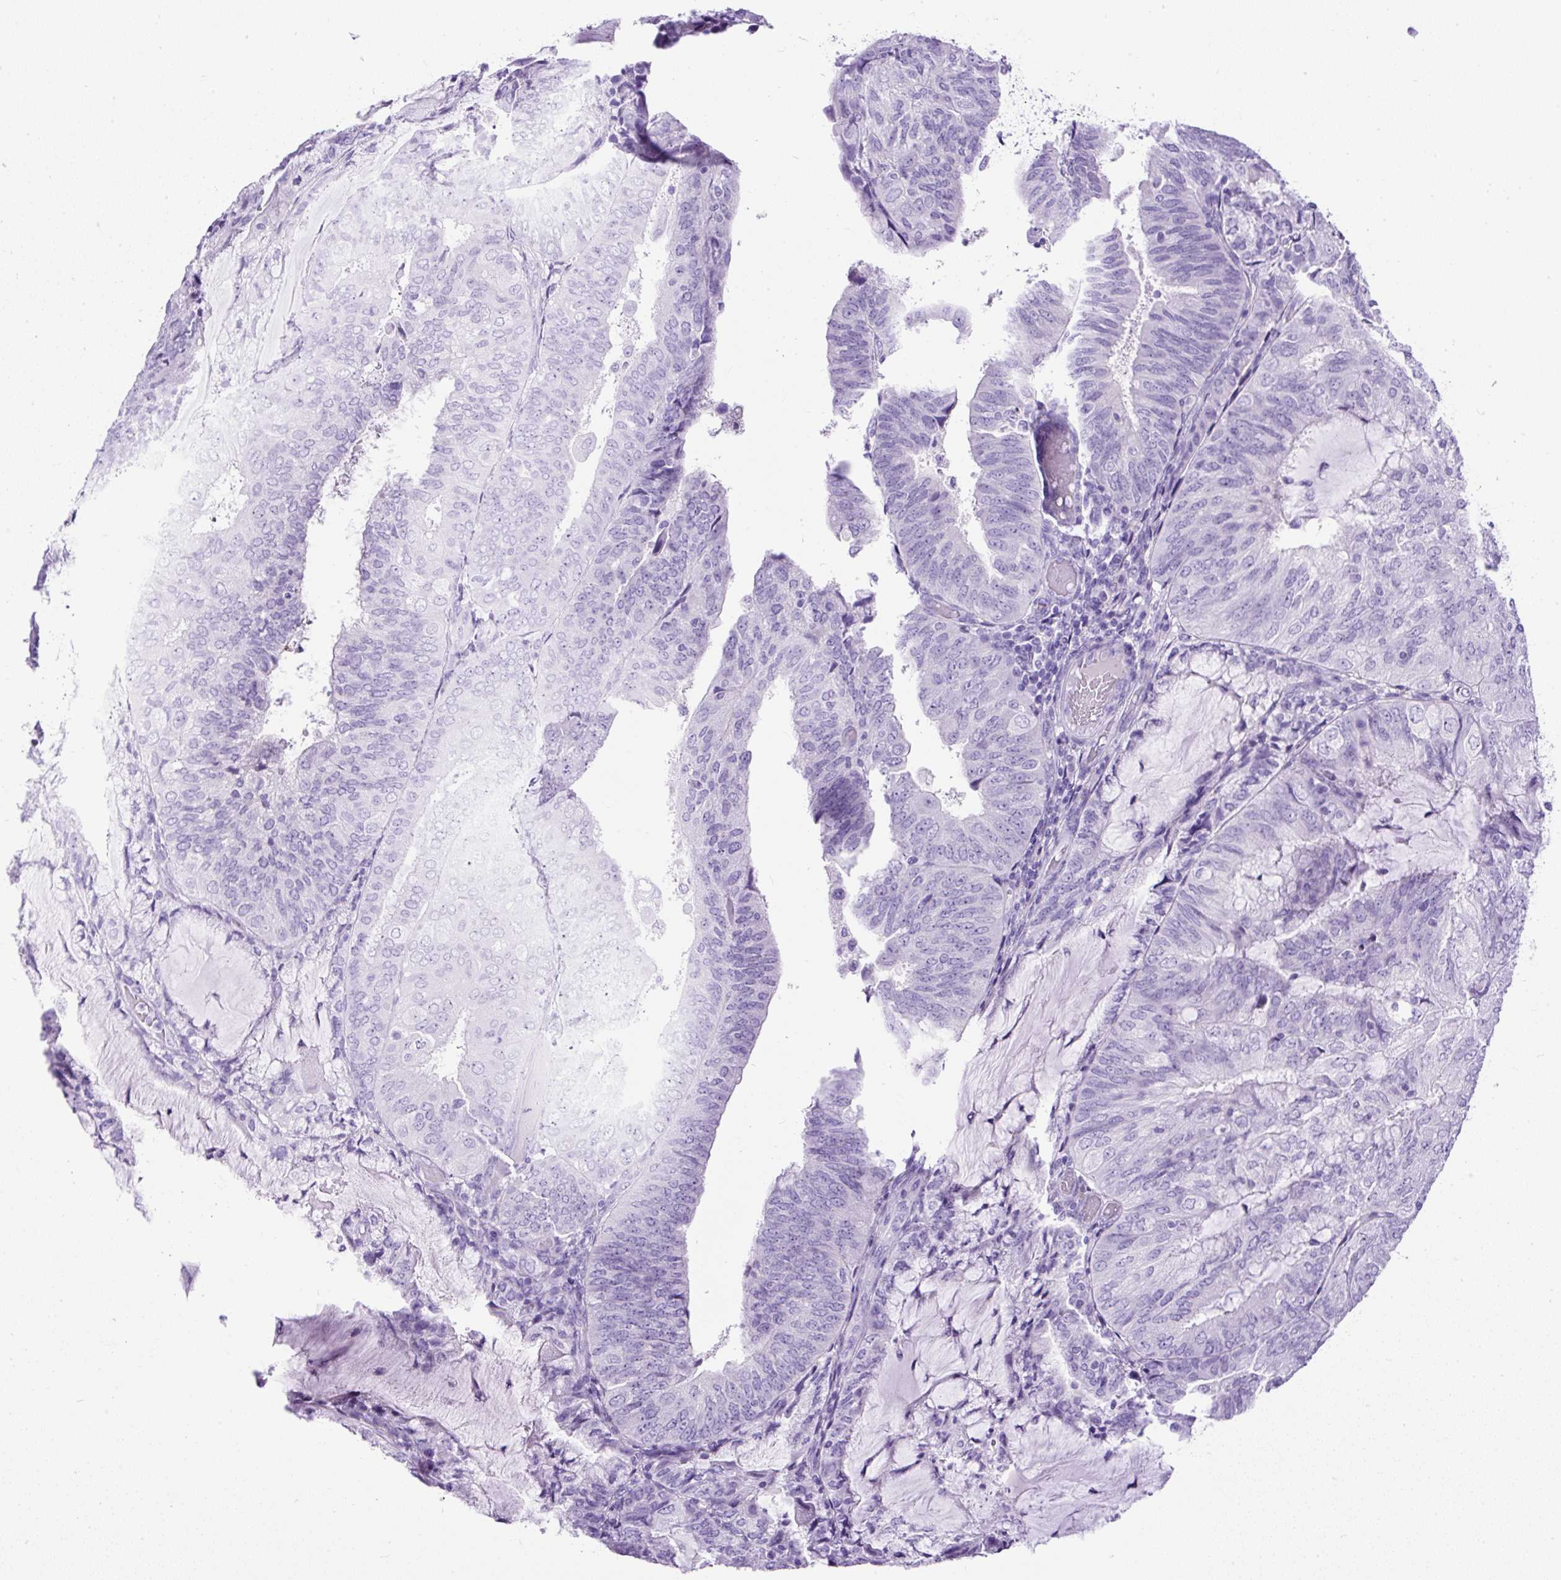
{"staining": {"intensity": "negative", "quantity": "none", "location": "none"}, "tissue": "endometrial cancer", "cell_type": "Tumor cells", "image_type": "cancer", "snomed": [{"axis": "morphology", "description": "Adenocarcinoma, NOS"}, {"axis": "topography", "description": "Endometrium"}], "caption": "This is an IHC histopathology image of human adenocarcinoma (endometrial). There is no expression in tumor cells.", "gene": "PDIA2", "patient": {"sex": "female", "age": 81}}